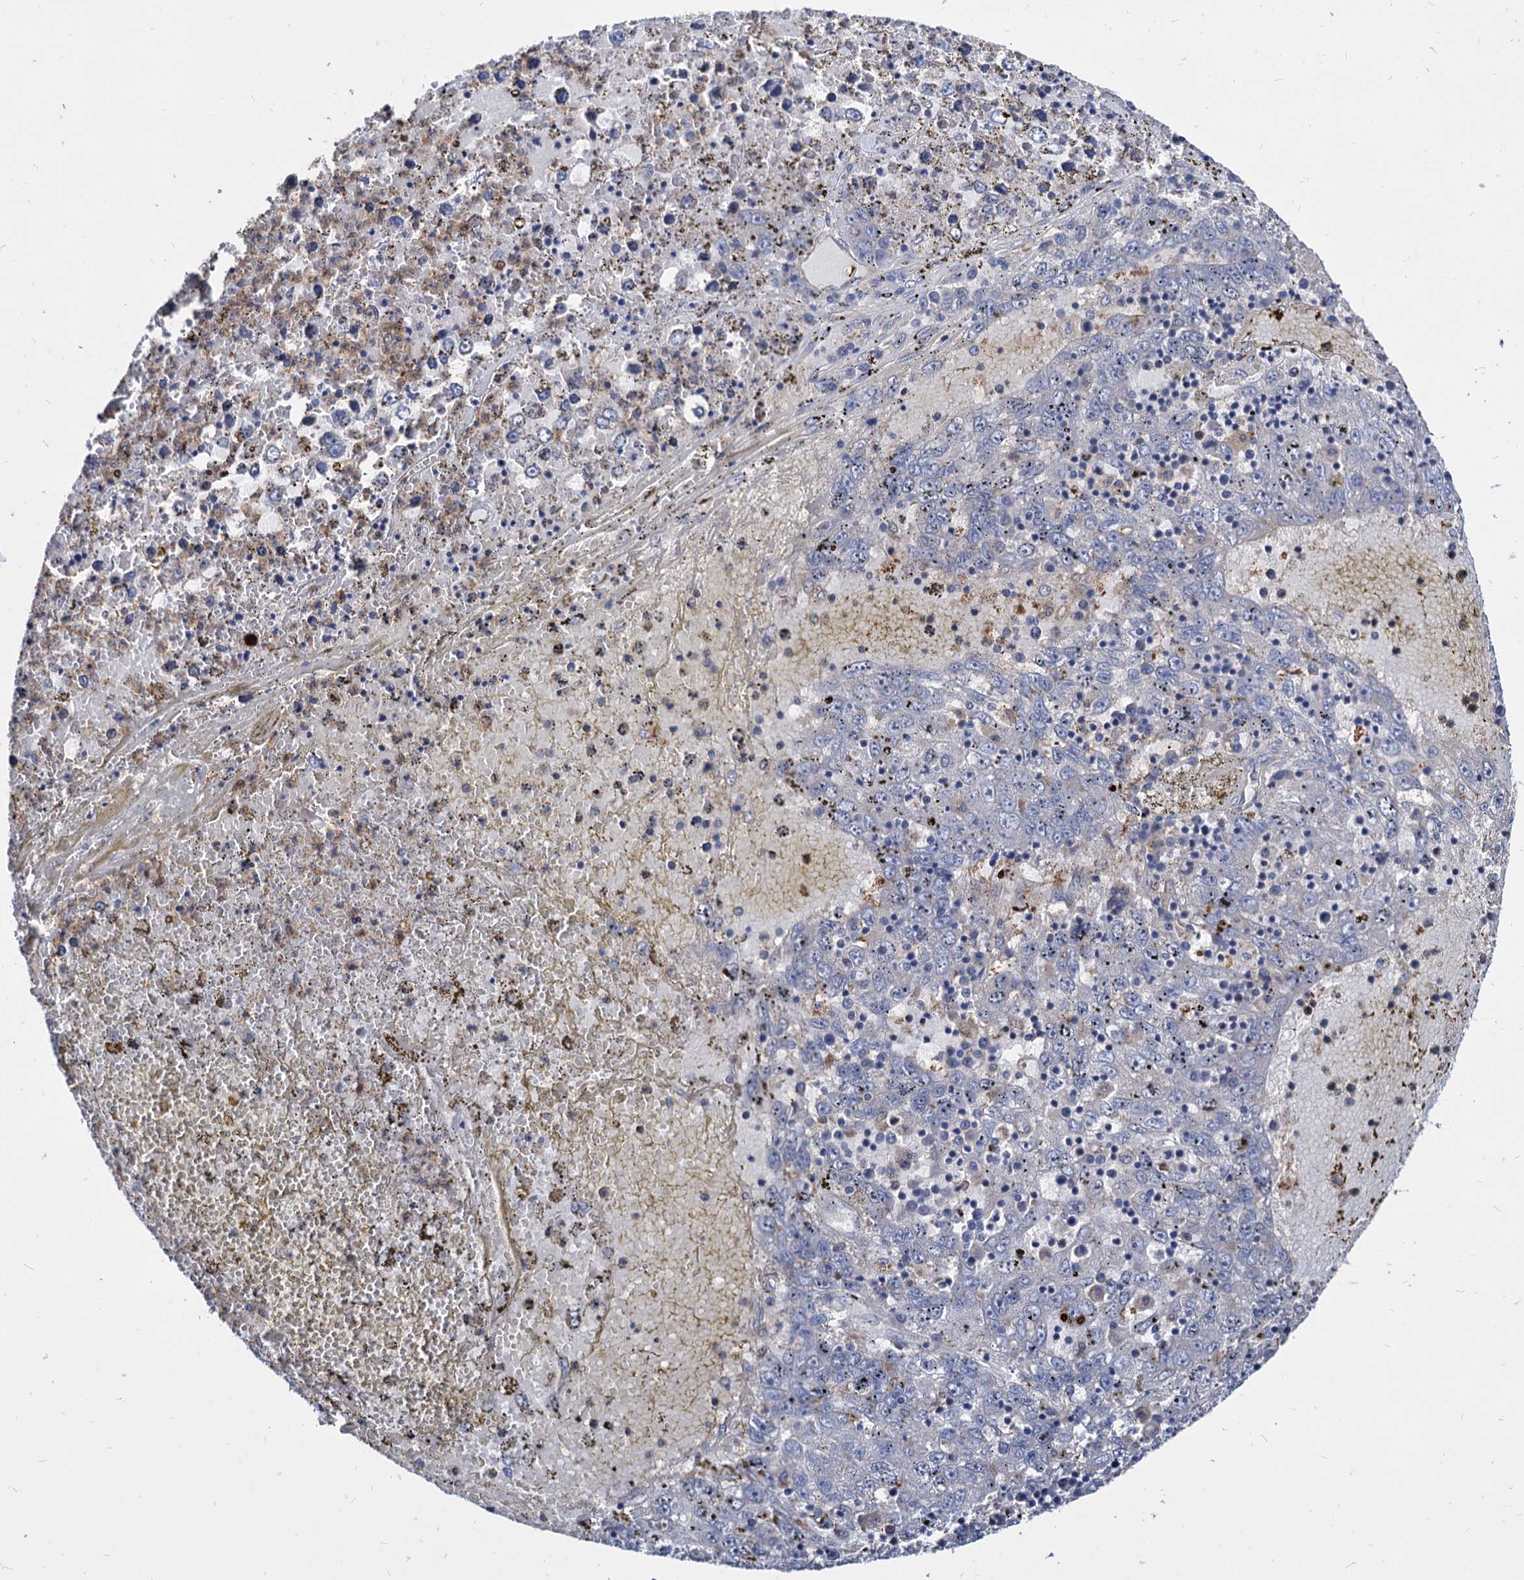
{"staining": {"intensity": "negative", "quantity": "none", "location": "none"}, "tissue": "liver cancer", "cell_type": "Tumor cells", "image_type": "cancer", "snomed": [{"axis": "morphology", "description": "Carcinoma, Hepatocellular, NOS"}, {"axis": "topography", "description": "Liver"}], "caption": "Human liver hepatocellular carcinoma stained for a protein using IHC exhibits no staining in tumor cells.", "gene": "CPPED1", "patient": {"sex": "male", "age": 49}}